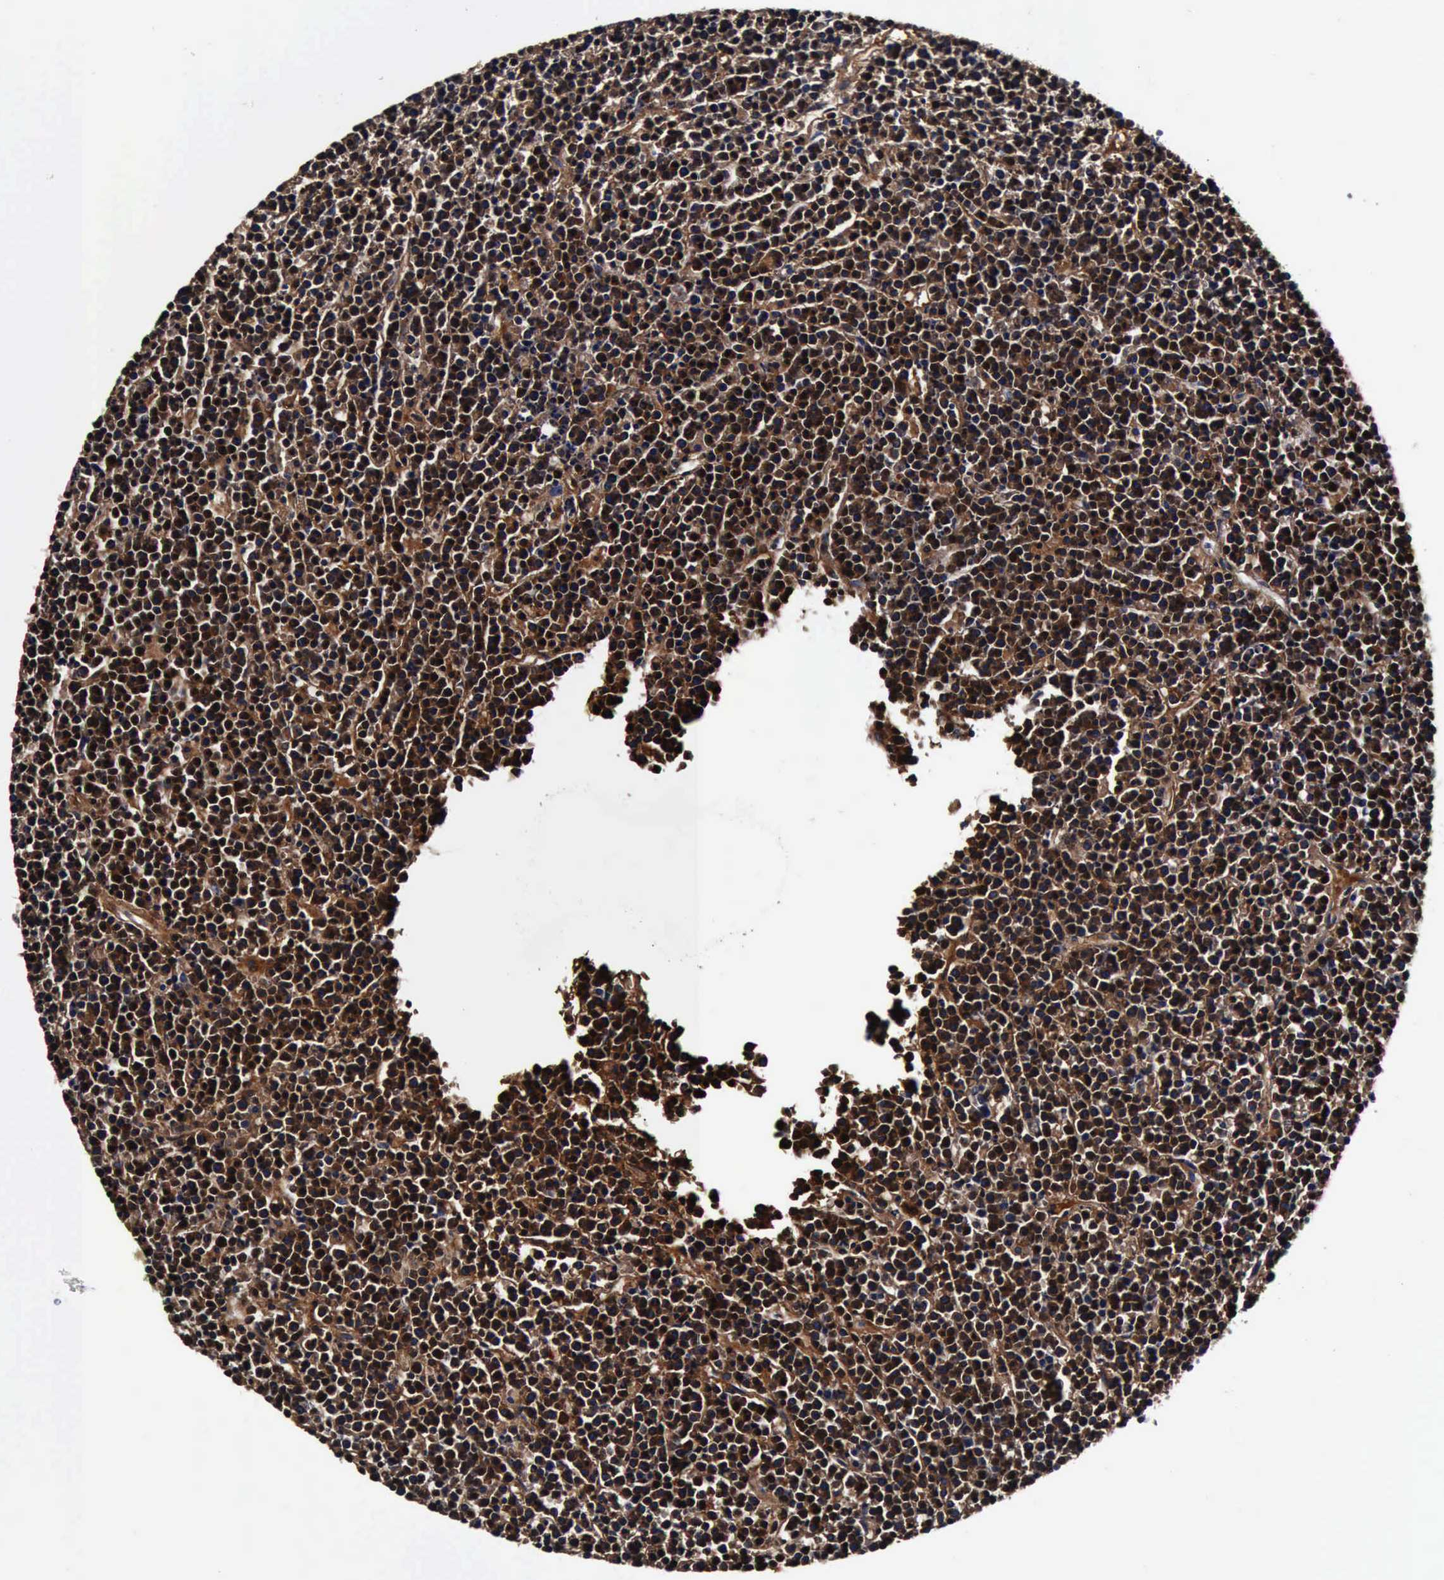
{"staining": {"intensity": "moderate", "quantity": ">75%", "location": "cytoplasmic/membranous,nuclear"}, "tissue": "lymphoma", "cell_type": "Tumor cells", "image_type": "cancer", "snomed": [{"axis": "morphology", "description": "Malignant lymphoma, non-Hodgkin's type, High grade"}, {"axis": "topography", "description": "Ovary"}], "caption": "The immunohistochemical stain labels moderate cytoplasmic/membranous and nuclear expression in tumor cells of high-grade malignant lymphoma, non-Hodgkin's type tissue.", "gene": "UBC", "patient": {"sex": "female", "age": 56}}